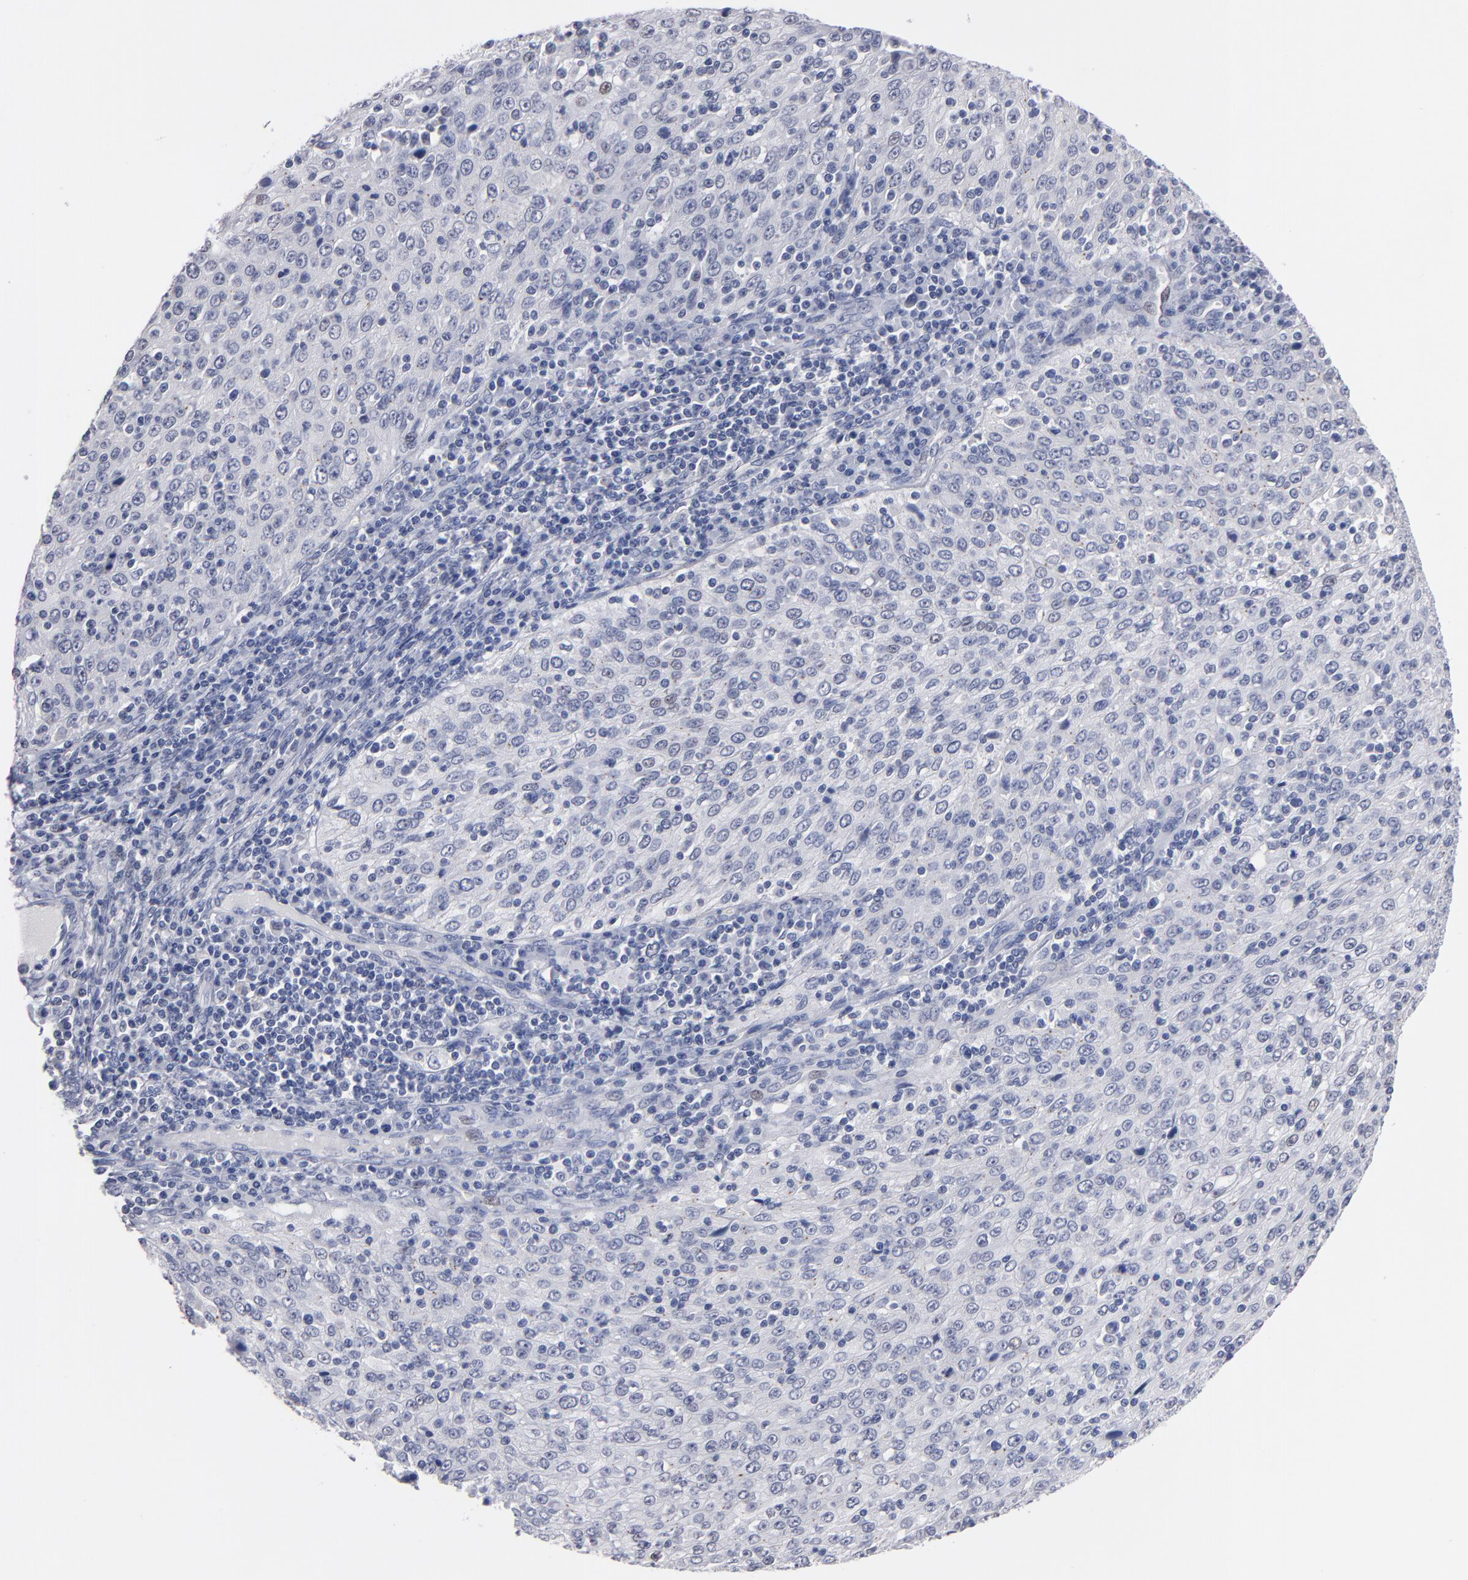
{"staining": {"intensity": "negative", "quantity": "none", "location": "none"}, "tissue": "cervical cancer", "cell_type": "Tumor cells", "image_type": "cancer", "snomed": [{"axis": "morphology", "description": "Squamous cell carcinoma, NOS"}, {"axis": "topography", "description": "Cervix"}], "caption": "High magnification brightfield microscopy of squamous cell carcinoma (cervical) stained with DAB (3,3'-diaminobenzidine) (brown) and counterstained with hematoxylin (blue): tumor cells show no significant expression.", "gene": "MN1", "patient": {"sex": "female", "age": 27}}